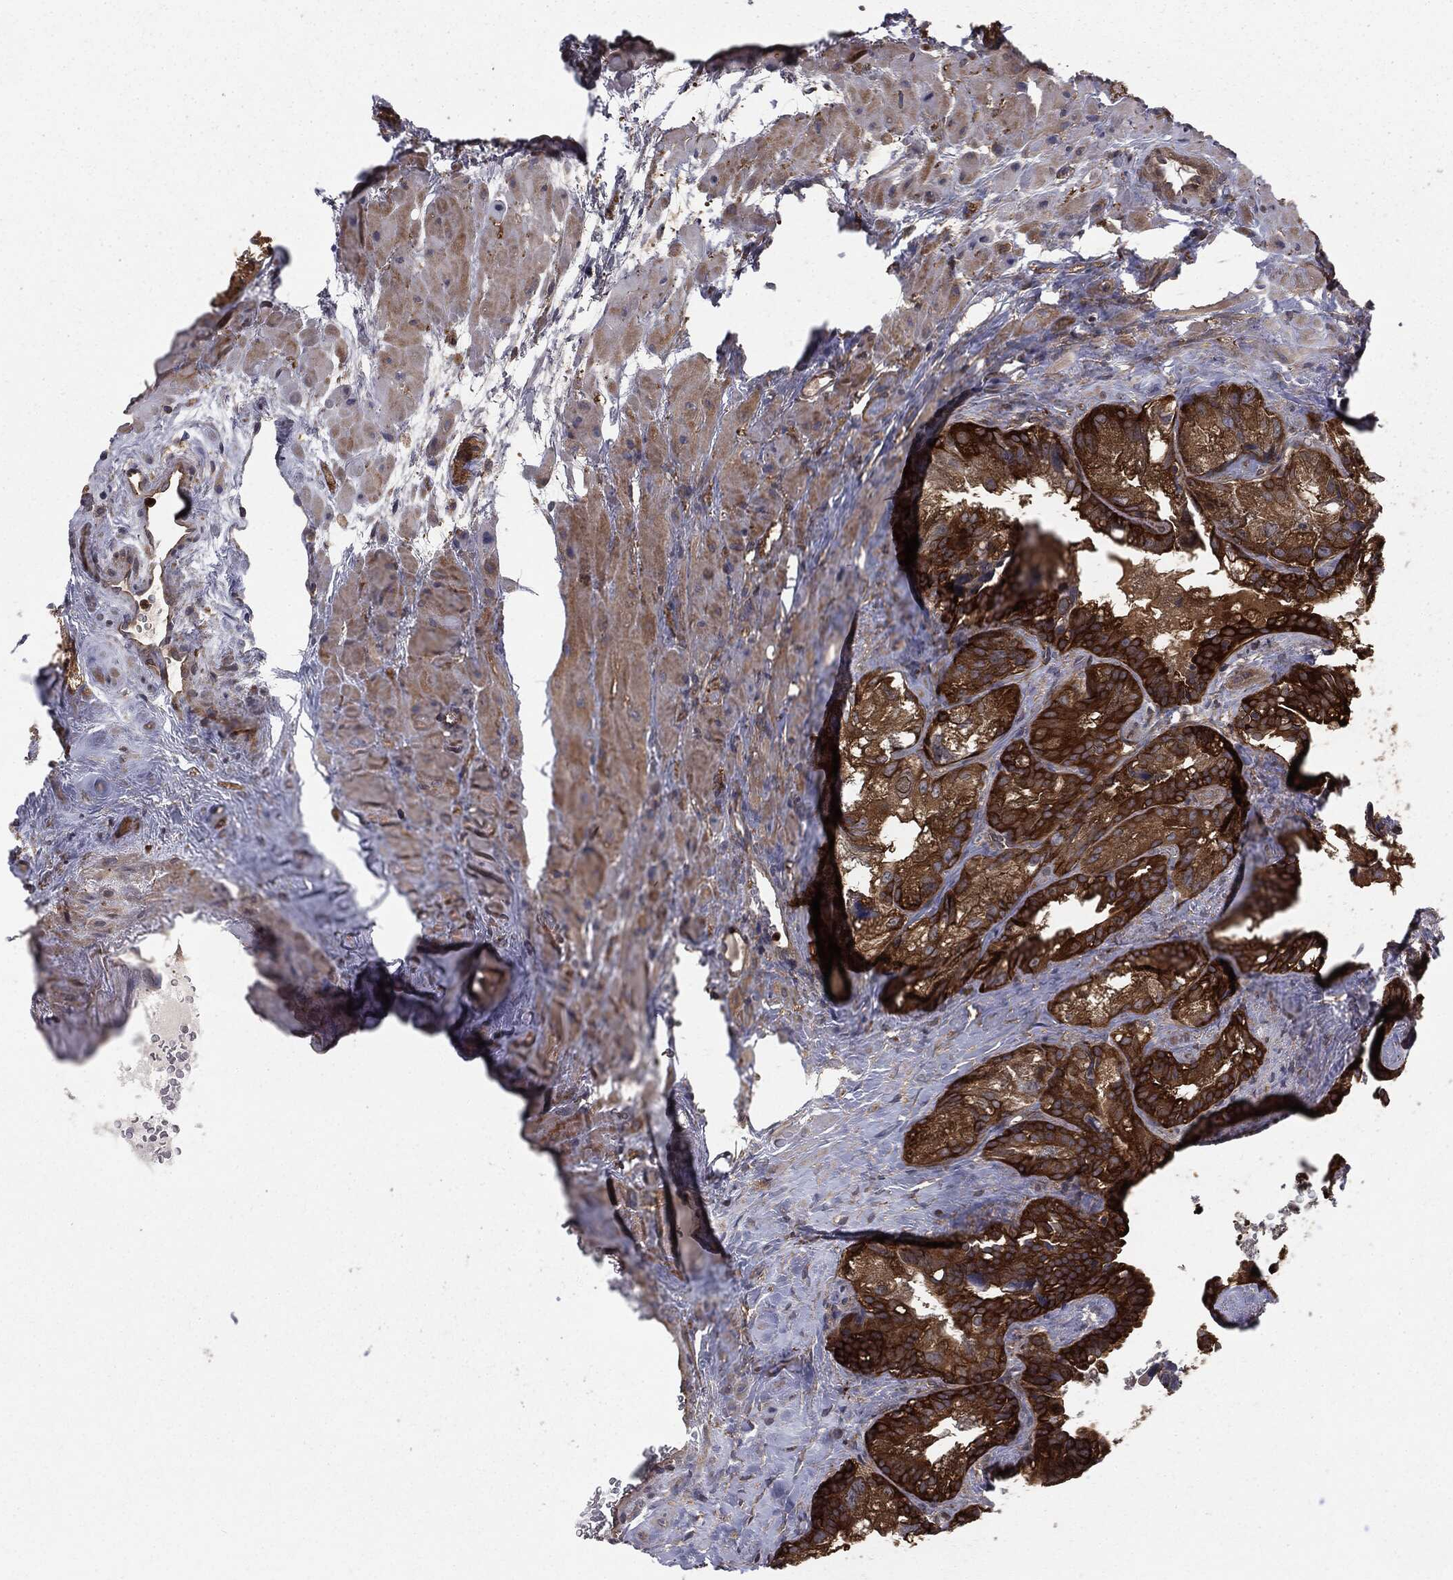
{"staining": {"intensity": "strong", "quantity": ">75%", "location": "cytoplasmic/membranous"}, "tissue": "seminal vesicle", "cell_type": "Glandular cells", "image_type": "normal", "snomed": [{"axis": "morphology", "description": "Normal tissue, NOS"}, {"axis": "topography", "description": "Seminal veicle"}], "caption": "Immunohistochemistry histopathology image of unremarkable seminal vesicle: seminal vesicle stained using immunohistochemistry demonstrates high levels of strong protein expression localized specifically in the cytoplasmic/membranous of glandular cells, appearing as a cytoplasmic/membranous brown color.", "gene": "GNB5", "patient": {"sex": "male", "age": 72}}